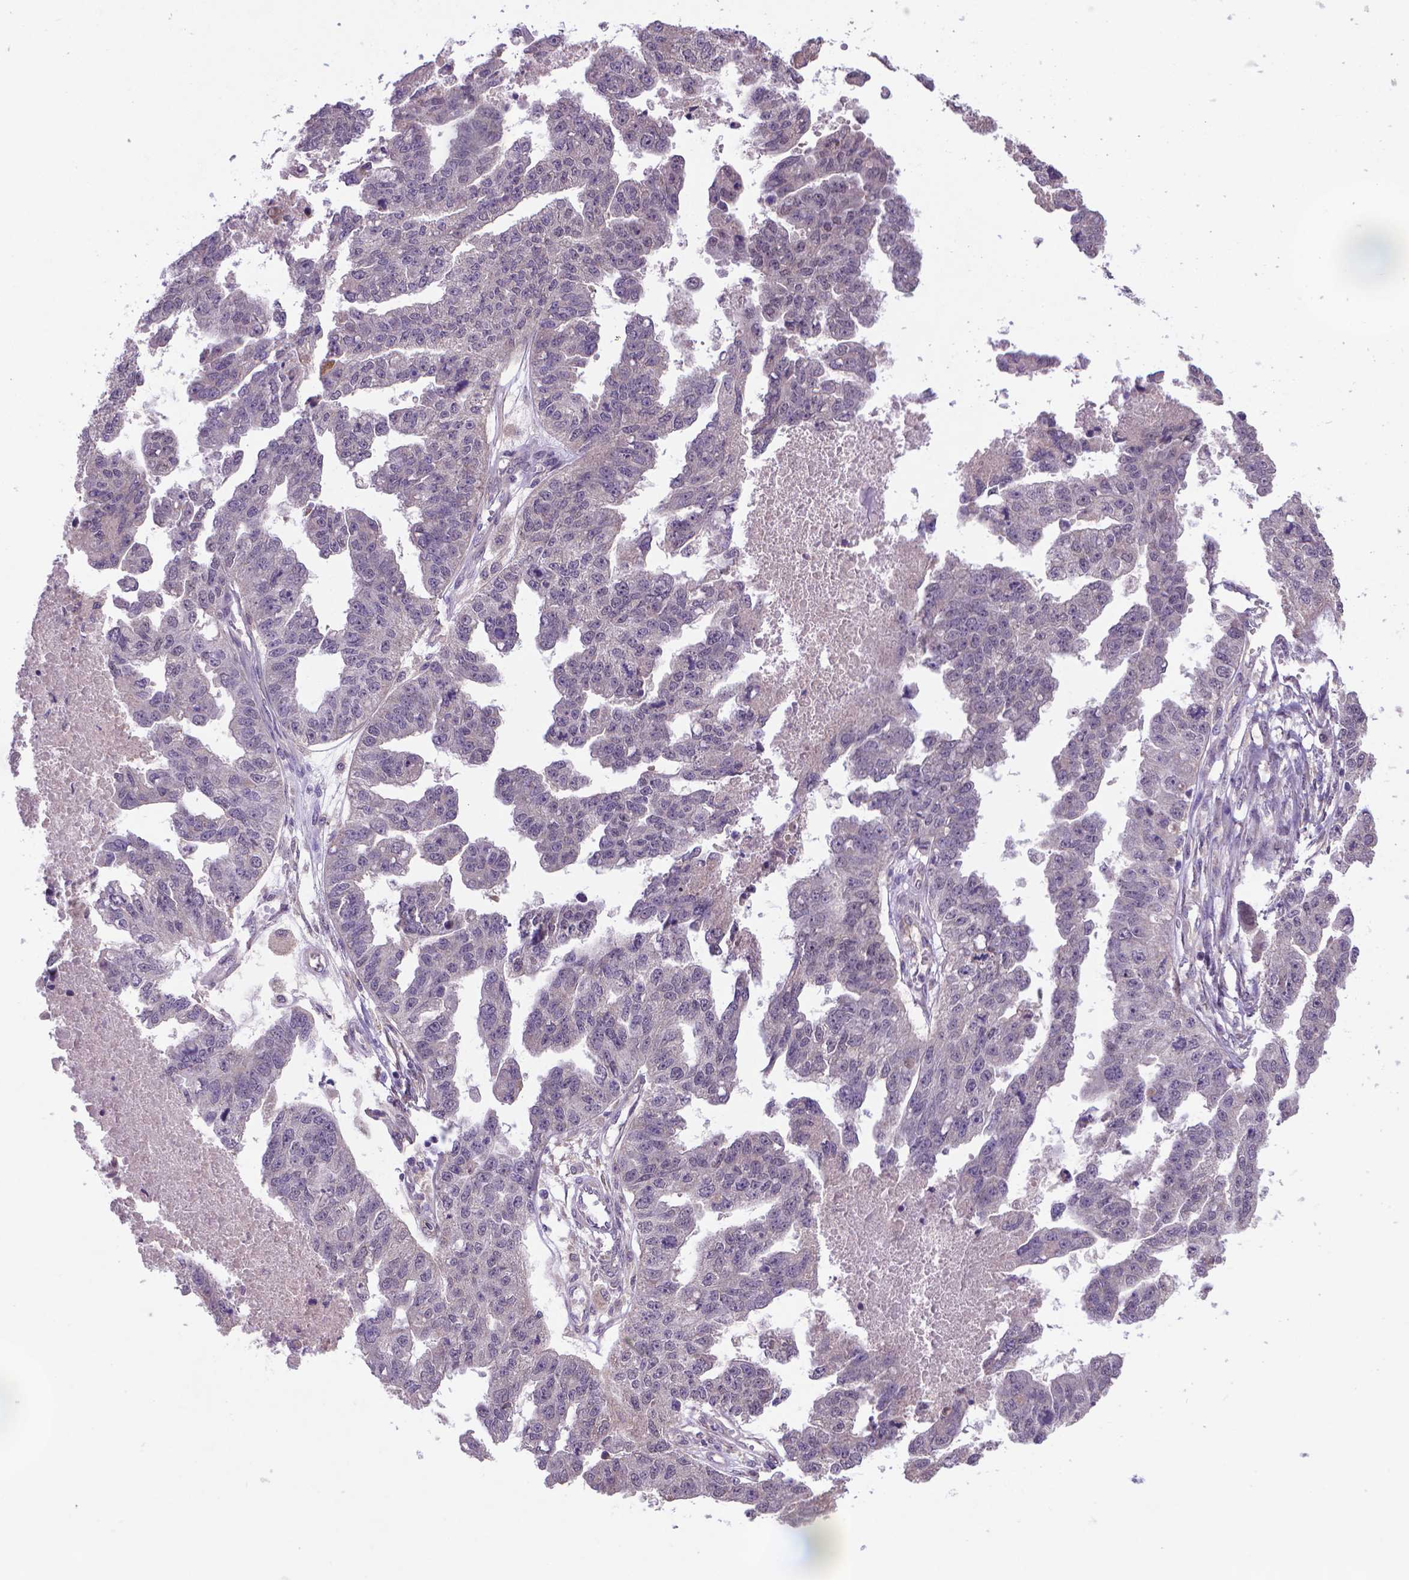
{"staining": {"intensity": "negative", "quantity": "none", "location": "none"}, "tissue": "ovarian cancer", "cell_type": "Tumor cells", "image_type": "cancer", "snomed": [{"axis": "morphology", "description": "Cystadenocarcinoma, serous, NOS"}, {"axis": "topography", "description": "Ovary"}], "caption": "A micrograph of human serous cystadenocarcinoma (ovarian) is negative for staining in tumor cells. Brightfield microscopy of immunohistochemistry (IHC) stained with DAB (brown) and hematoxylin (blue), captured at high magnification.", "gene": "GPR63", "patient": {"sex": "female", "age": 58}}